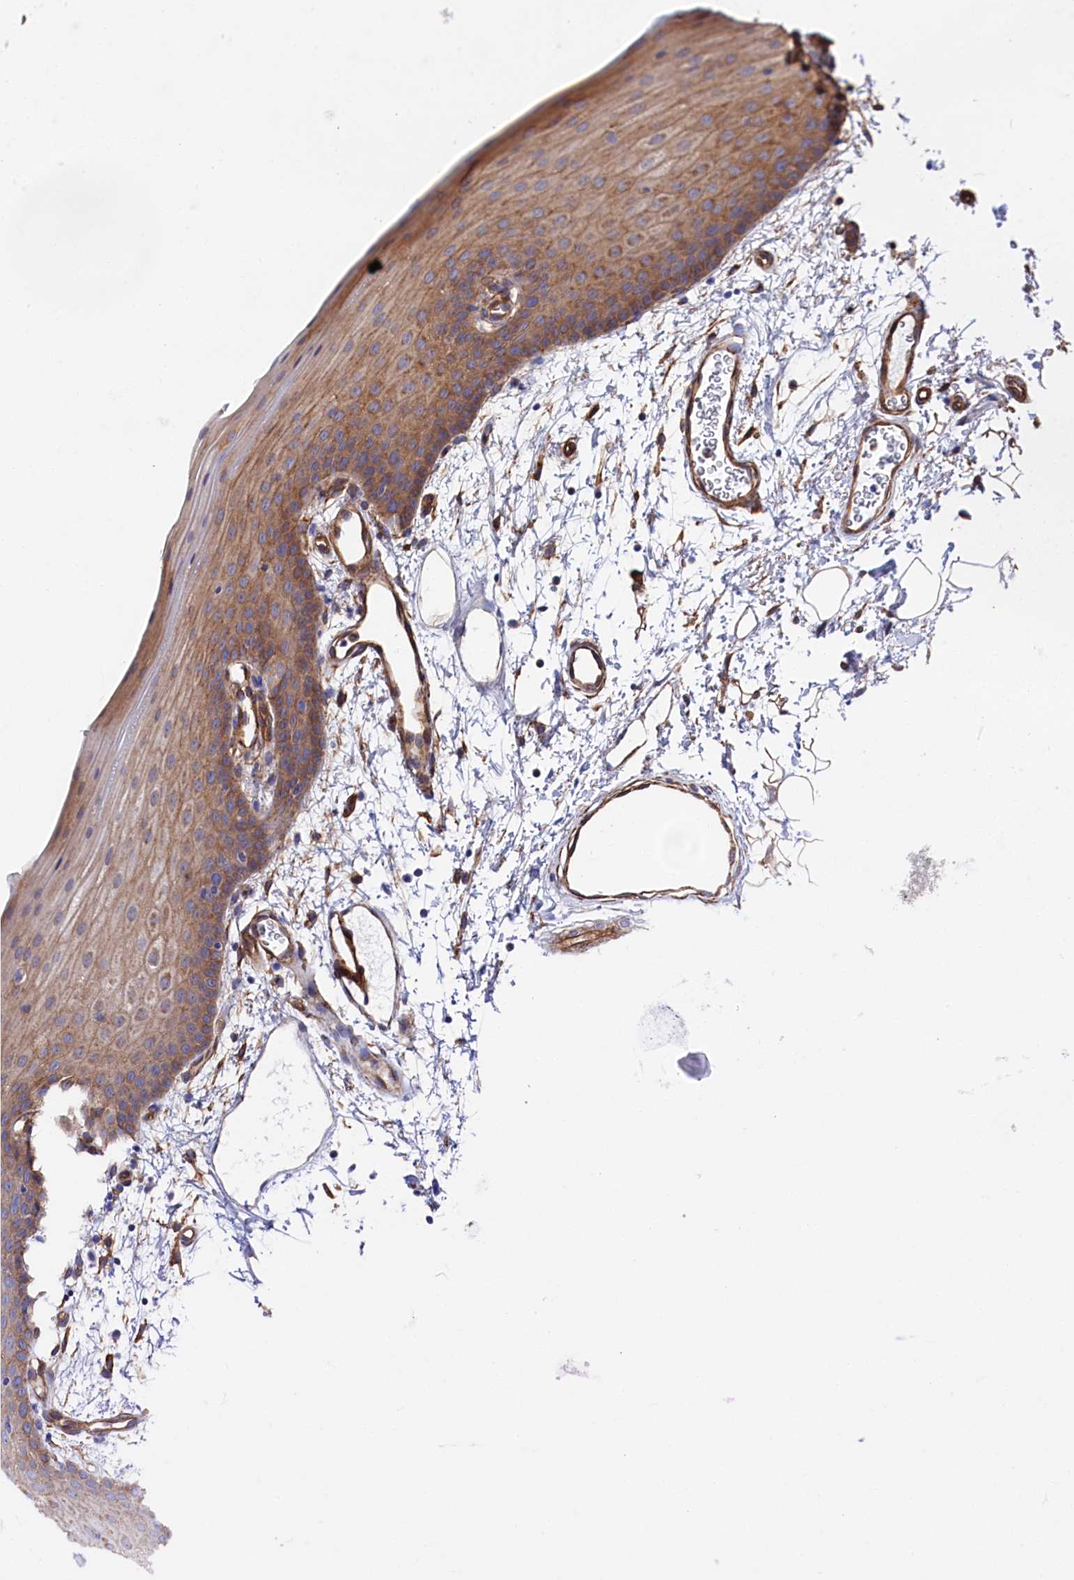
{"staining": {"intensity": "moderate", "quantity": ">75%", "location": "cytoplasmic/membranous"}, "tissue": "oral mucosa", "cell_type": "Squamous epithelial cells", "image_type": "normal", "snomed": [{"axis": "morphology", "description": "Normal tissue, NOS"}, {"axis": "topography", "description": "Oral tissue"}], "caption": "A brown stain labels moderate cytoplasmic/membranous positivity of a protein in squamous epithelial cells of normal human oral mucosa.", "gene": "TNKS1BP1", "patient": {"sex": "male", "age": 68}}